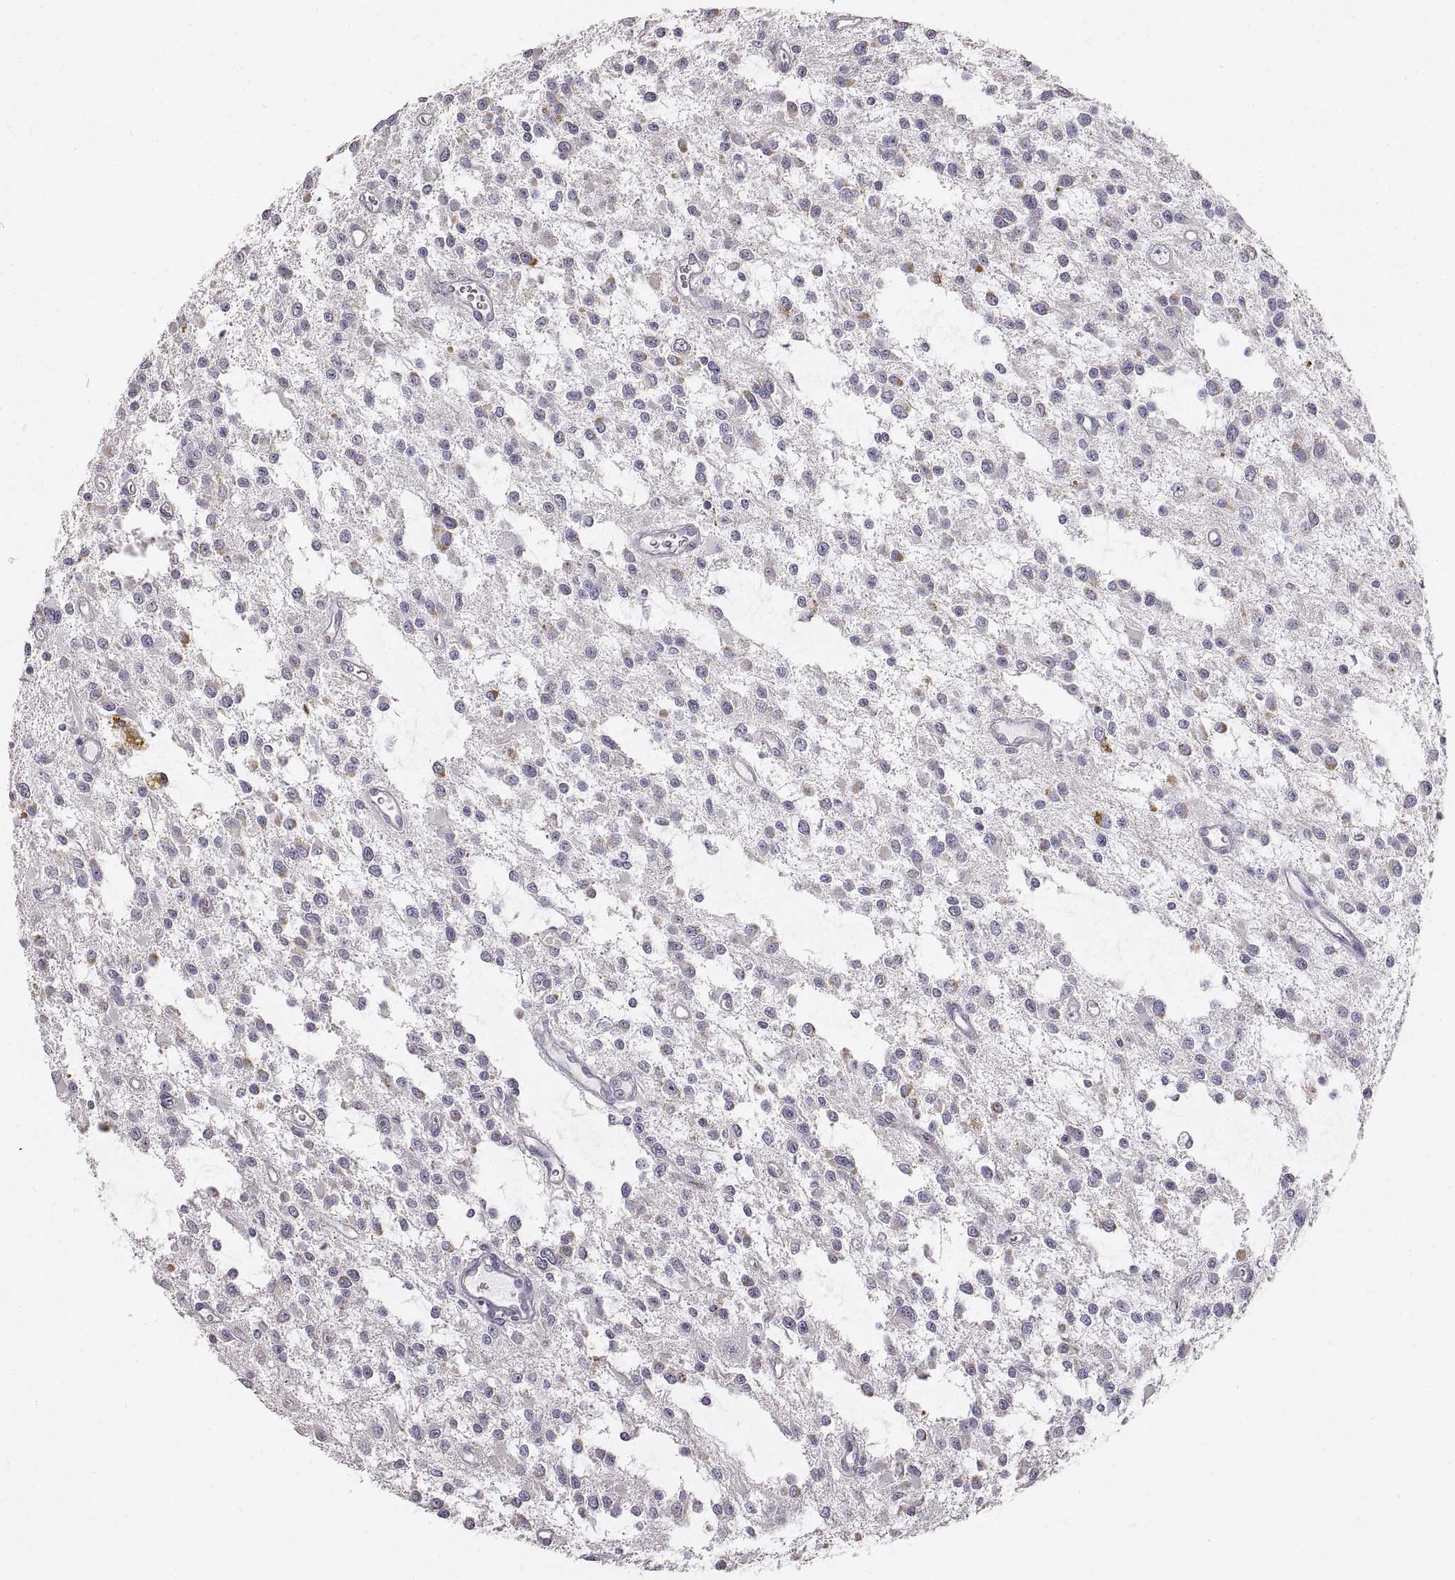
{"staining": {"intensity": "negative", "quantity": "none", "location": "none"}, "tissue": "glioma", "cell_type": "Tumor cells", "image_type": "cancer", "snomed": [{"axis": "morphology", "description": "Glioma, malignant, Low grade"}, {"axis": "topography", "description": "Brain"}], "caption": "Immunohistochemical staining of human glioma demonstrates no significant expression in tumor cells.", "gene": "RDH13", "patient": {"sex": "male", "age": 43}}